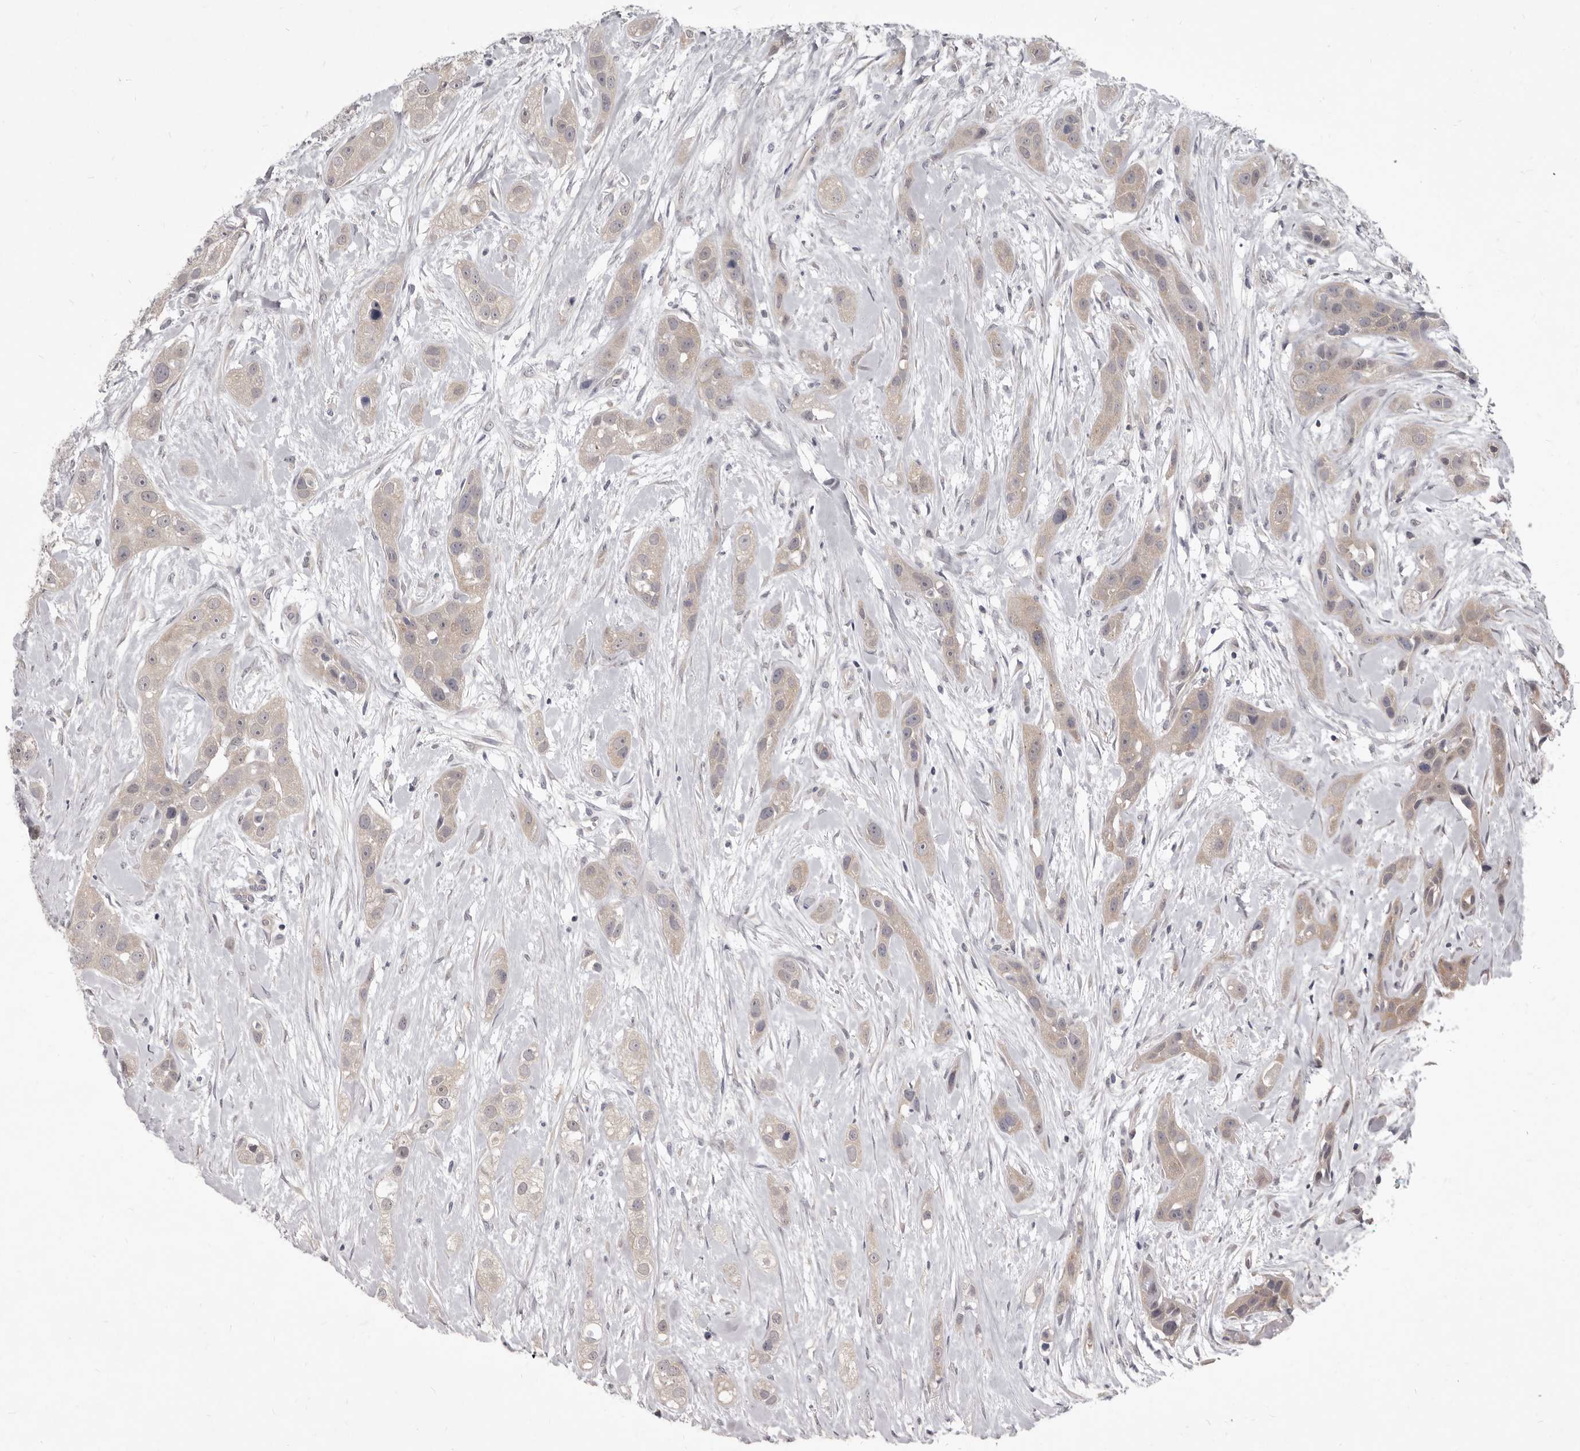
{"staining": {"intensity": "weak", "quantity": "25%-75%", "location": "cytoplasmic/membranous"}, "tissue": "head and neck cancer", "cell_type": "Tumor cells", "image_type": "cancer", "snomed": [{"axis": "morphology", "description": "Normal tissue, NOS"}, {"axis": "morphology", "description": "Squamous cell carcinoma, NOS"}, {"axis": "topography", "description": "Skeletal muscle"}, {"axis": "topography", "description": "Head-Neck"}], "caption": "Protein analysis of head and neck cancer (squamous cell carcinoma) tissue reveals weak cytoplasmic/membranous expression in about 25%-75% of tumor cells.", "gene": "GSK3B", "patient": {"sex": "male", "age": 51}}